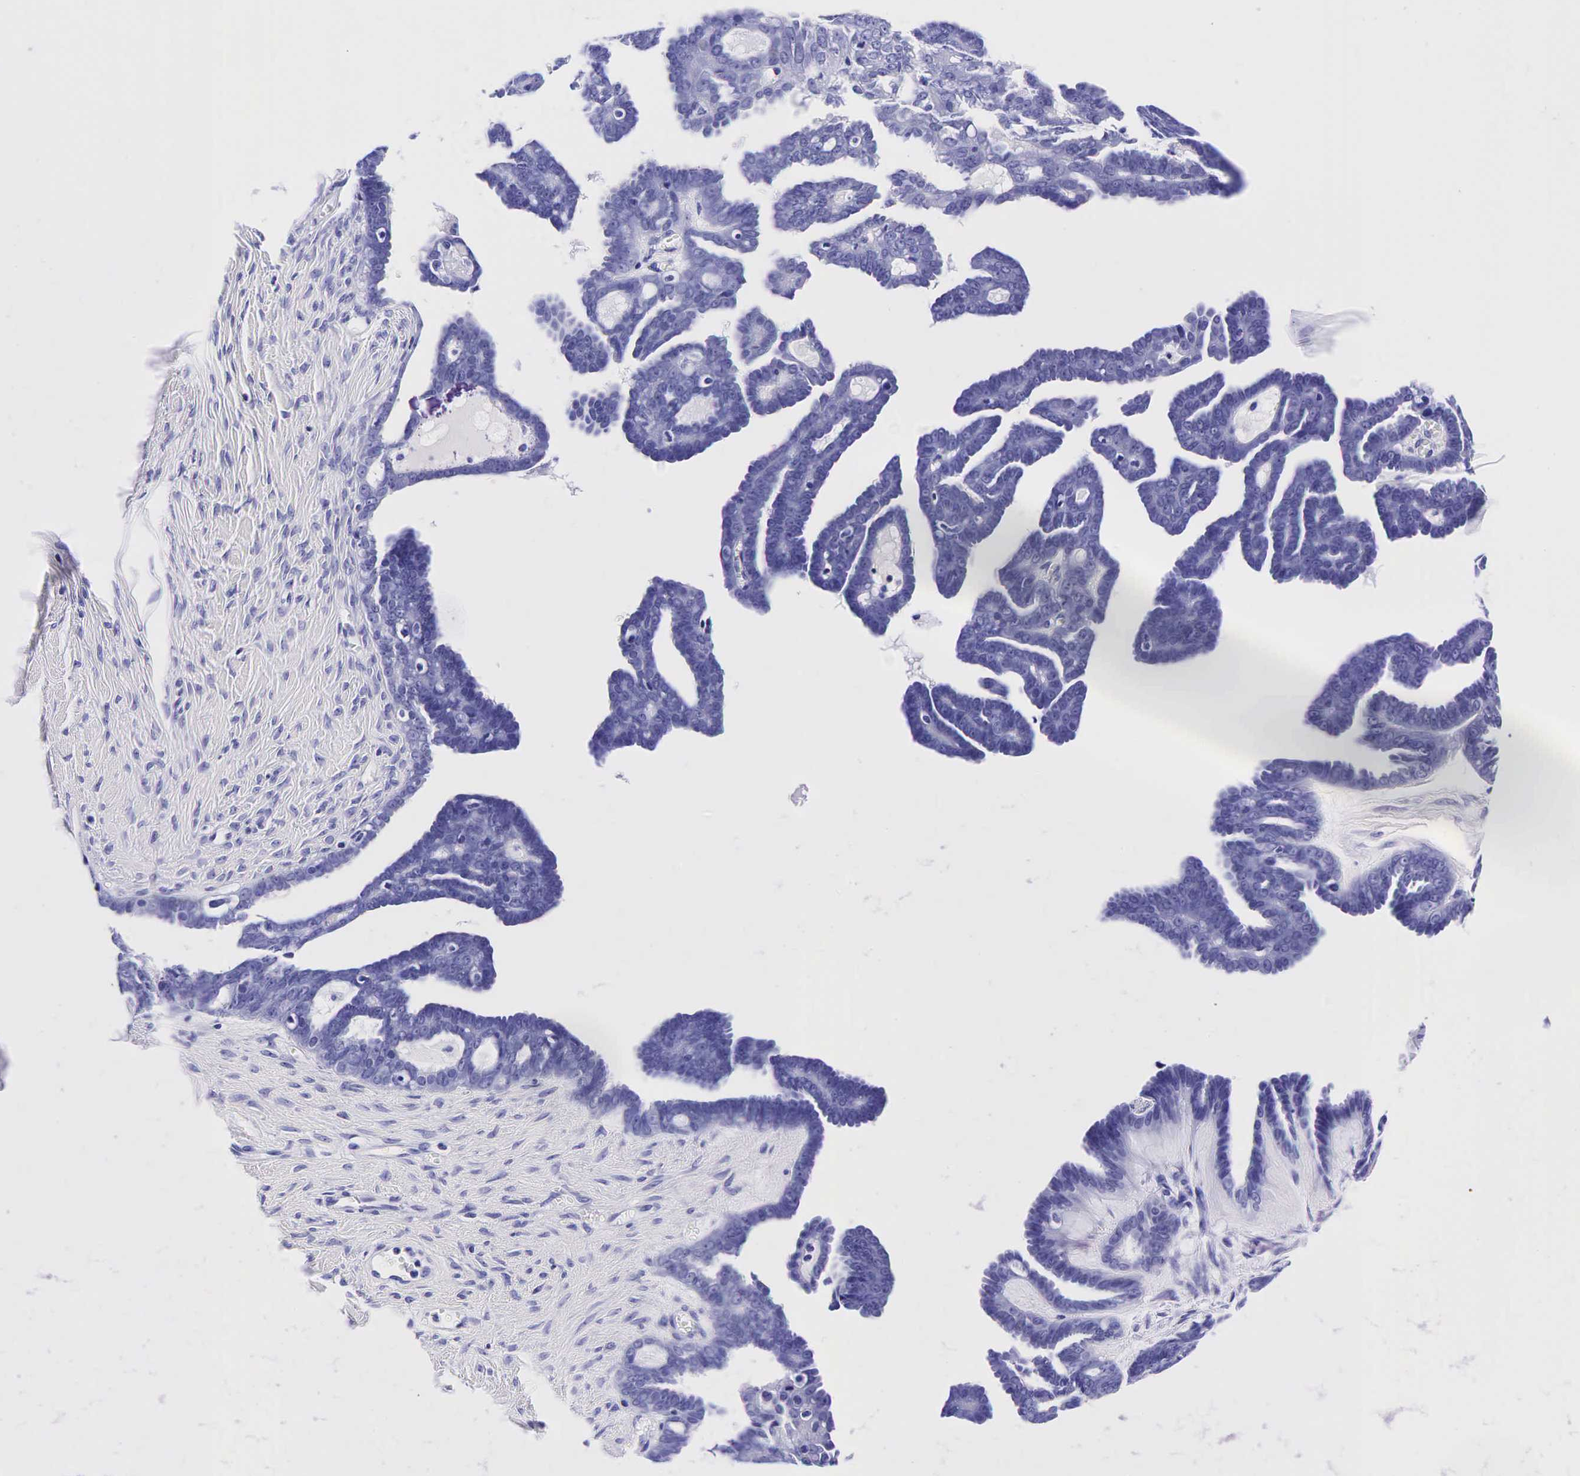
{"staining": {"intensity": "negative", "quantity": "none", "location": "none"}, "tissue": "ovarian cancer", "cell_type": "Tumor cells", "image_type": "cancer", "snomed": [{"axis": "morphology", "description": "Cystadenocarcinoma, serous, NOS"}, {"axis": "topography", "description": "Ovary"}], "caption": "A photomicrograph of ovarian cancer (serous cystadenocarcinoma) stained for a protein shows no brown staining in tumor cells. The staining was performed using DAB (3,3'-diaminobenzidine) to visualize the protein expression in brown, while the nuclei were stained in blue with hematoxylin (Magnification: 20x).", "gene": "GCG", "patient": {"sex": "female", "age": 71}}